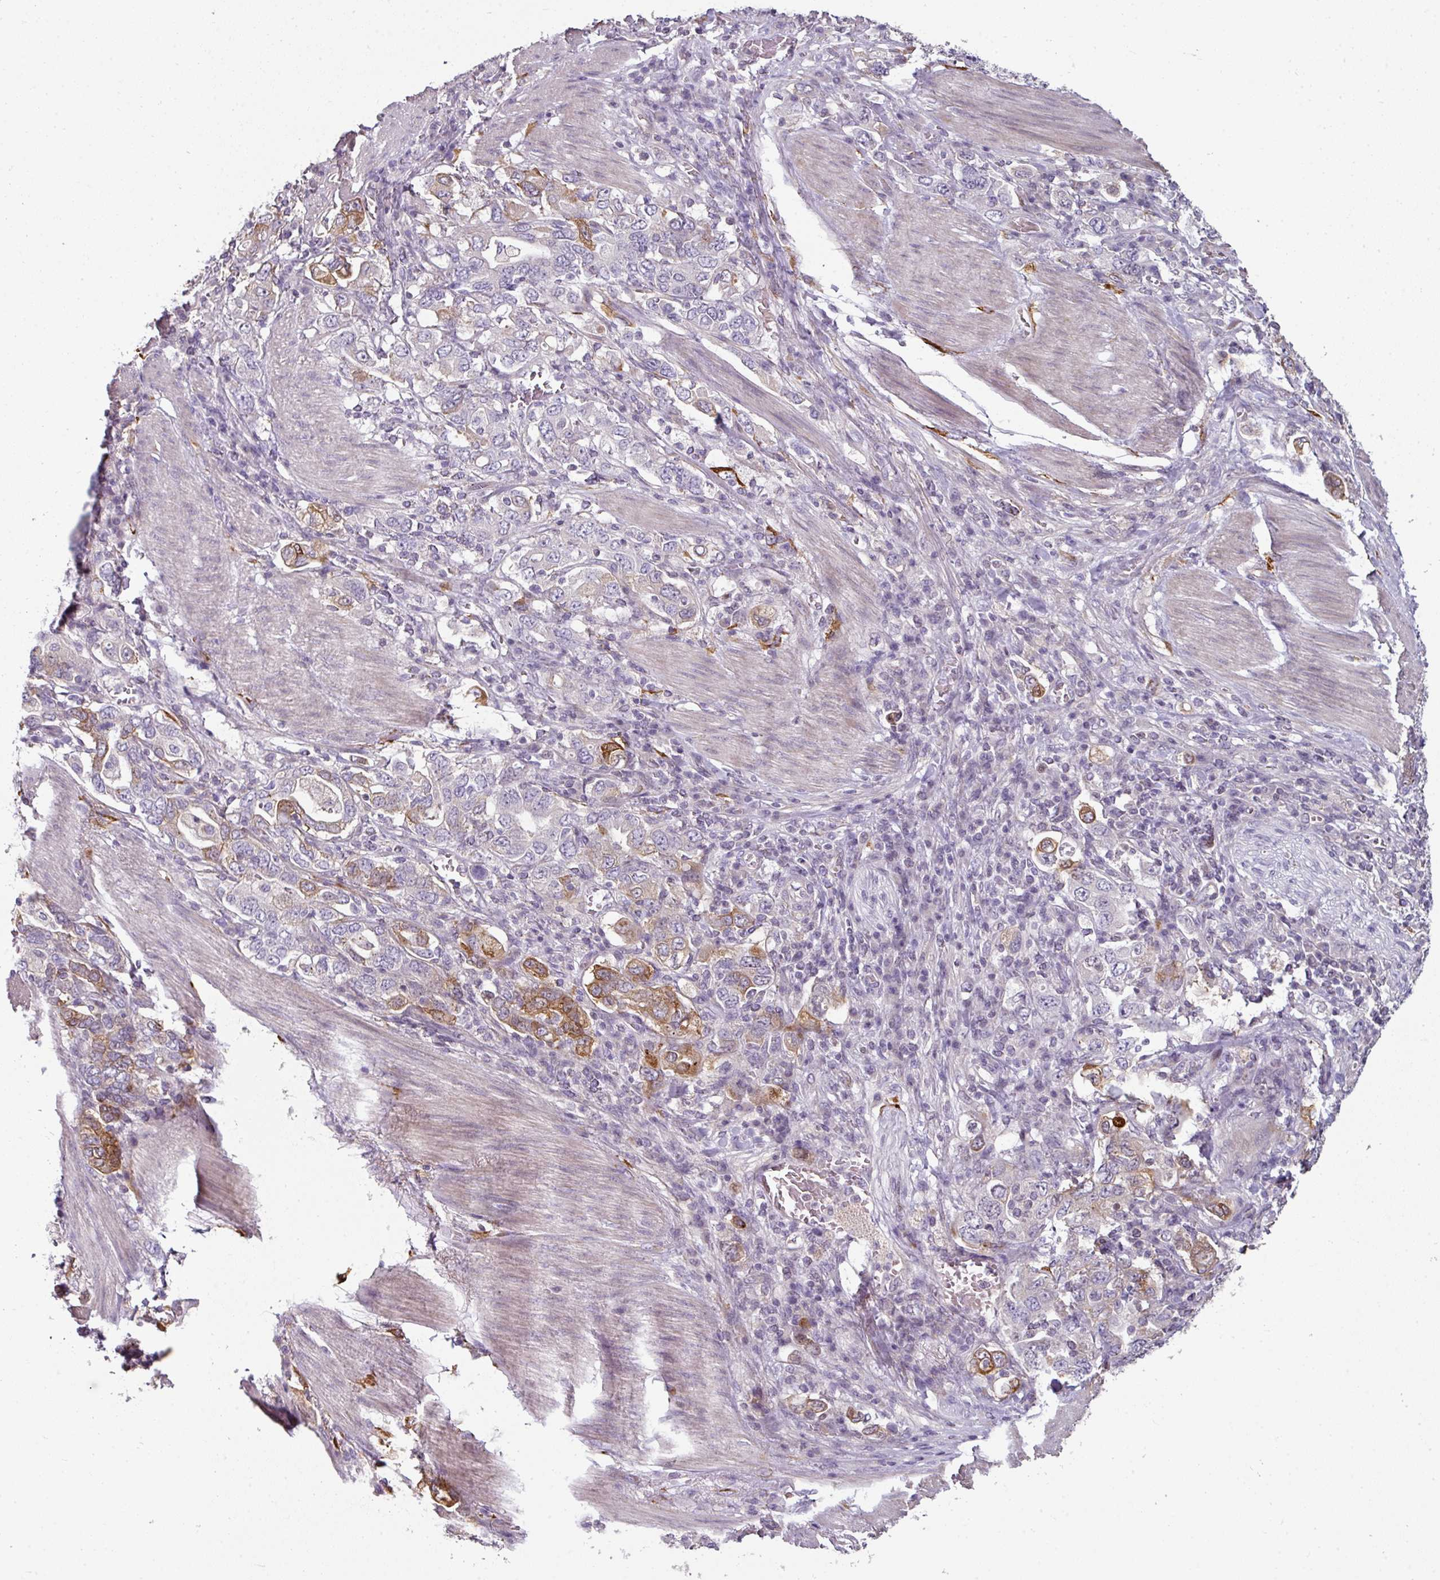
{"staining": {"intensity": "moderate", "quantity": "<25%", "location": "cytoplasmic/membranous"}, "tissue": "stomach cancer", "cell_type": "Tumor cells", "image_type": "cancer", "snomed": [{"axis": "morphology", "description": "Adenocarcinoma, NOS"}, {"axis": "topography", "description": "Stomach, upper"}, {"axis": "topography", "description": "Stomach"}], "caption": "Stomach cancer stained for a protein (brown) displays moderate cytoplasmic/membranous positive expression in approximately <25% of tumor cells.", "gene": "C19orf33", "patient": {"sex": "male", "age": 62}}